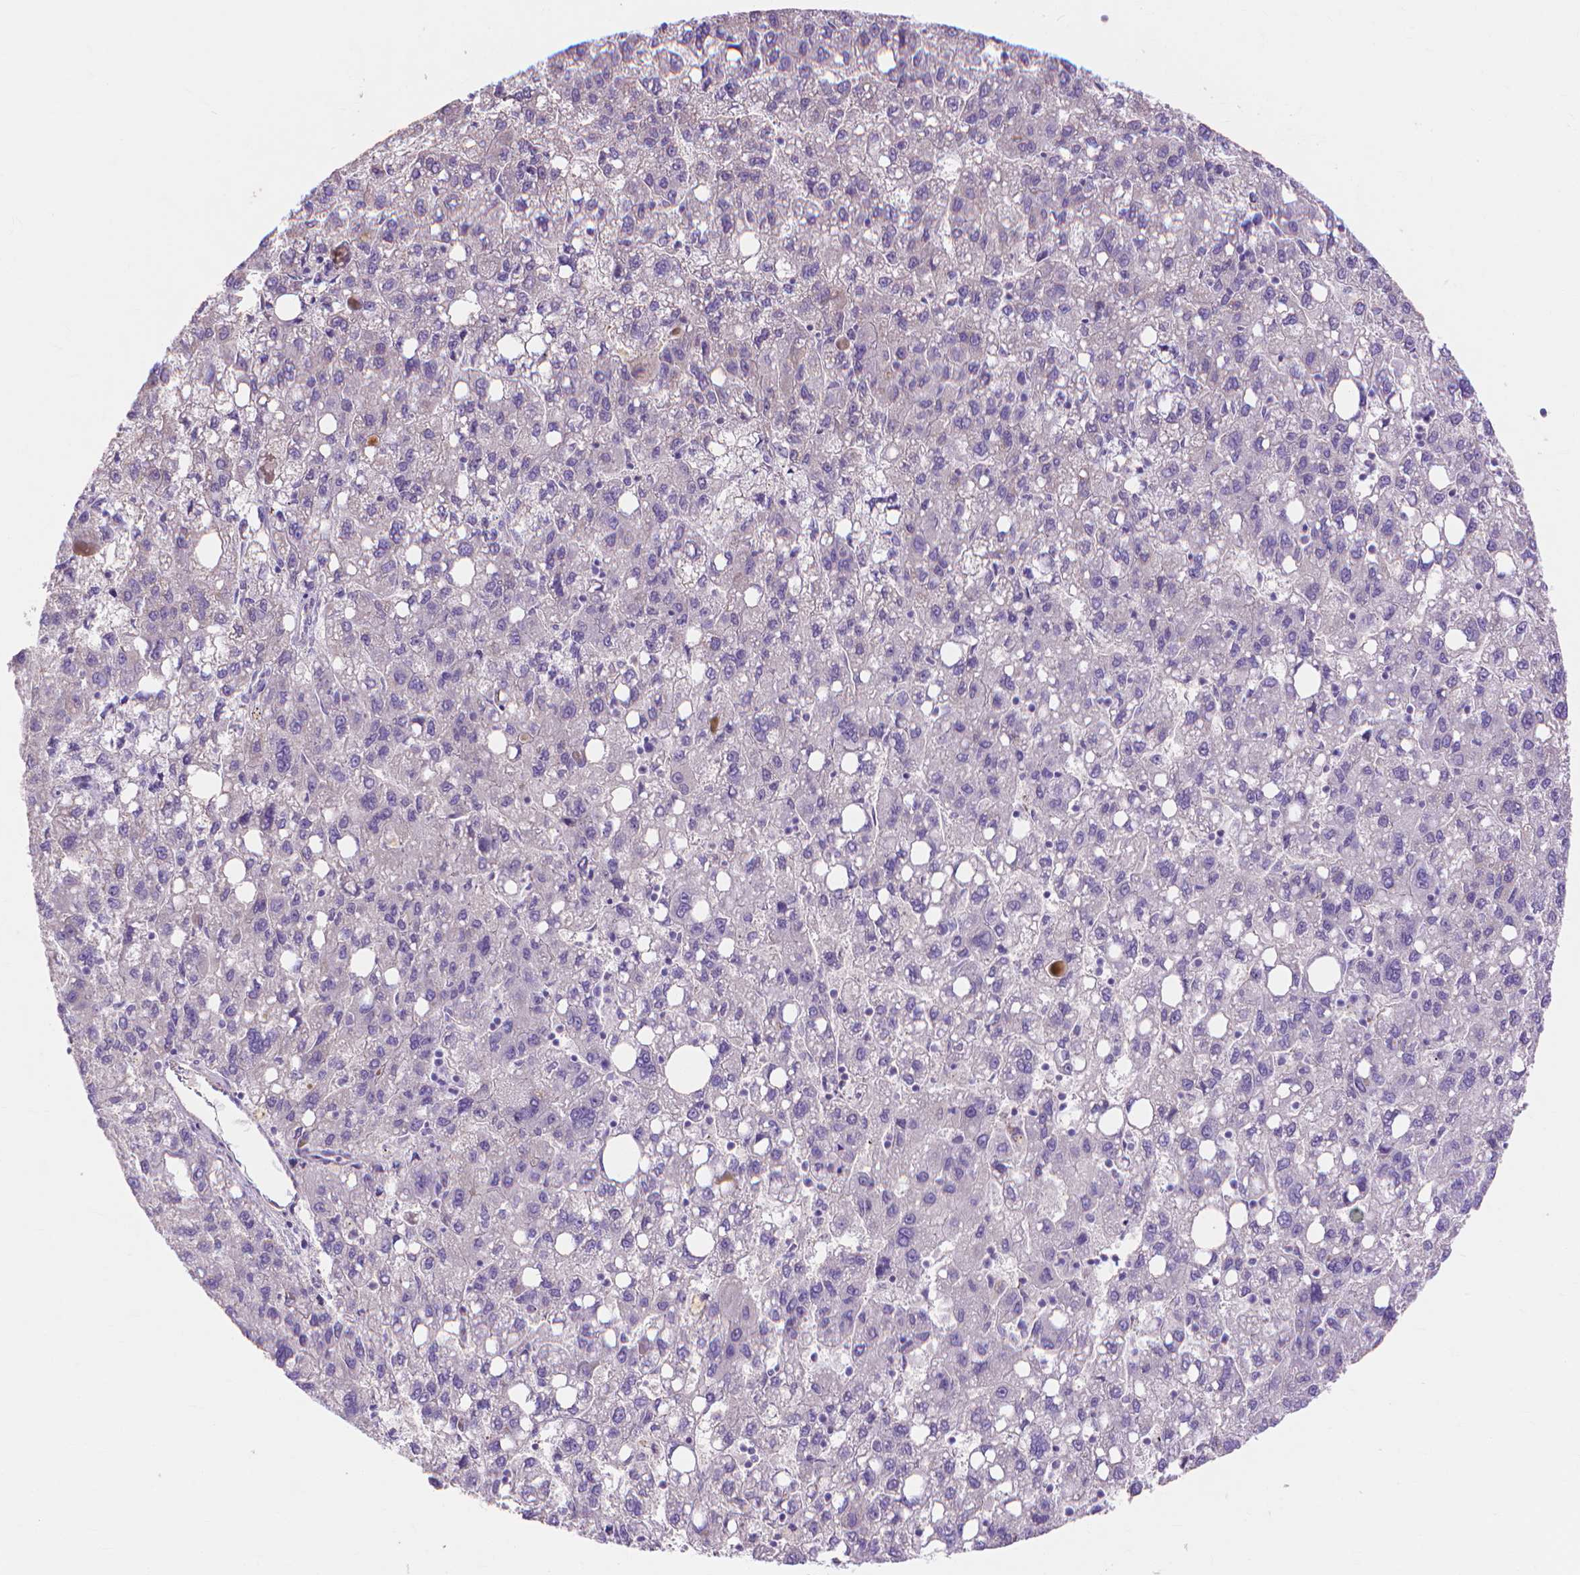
{"staining": {"intensity": "negative", "quantity": "none", "location": "none"}, "tissue": "liver cancer", "cell_type": "Tumor cells", "image_type": "cancer", "snomed": [{"axis": "morphology", "description": "Carcinoma, Hepatocellular, NOS"}, {"axis": "topography", "description": "Liver"}], "caption": "Liver cancer stained for a protein using immunohistochemistry (IHC) shows no positivity tumor cells.", "gene": "MBLAC1", "patient": {"sex": "female", "age": 82}}